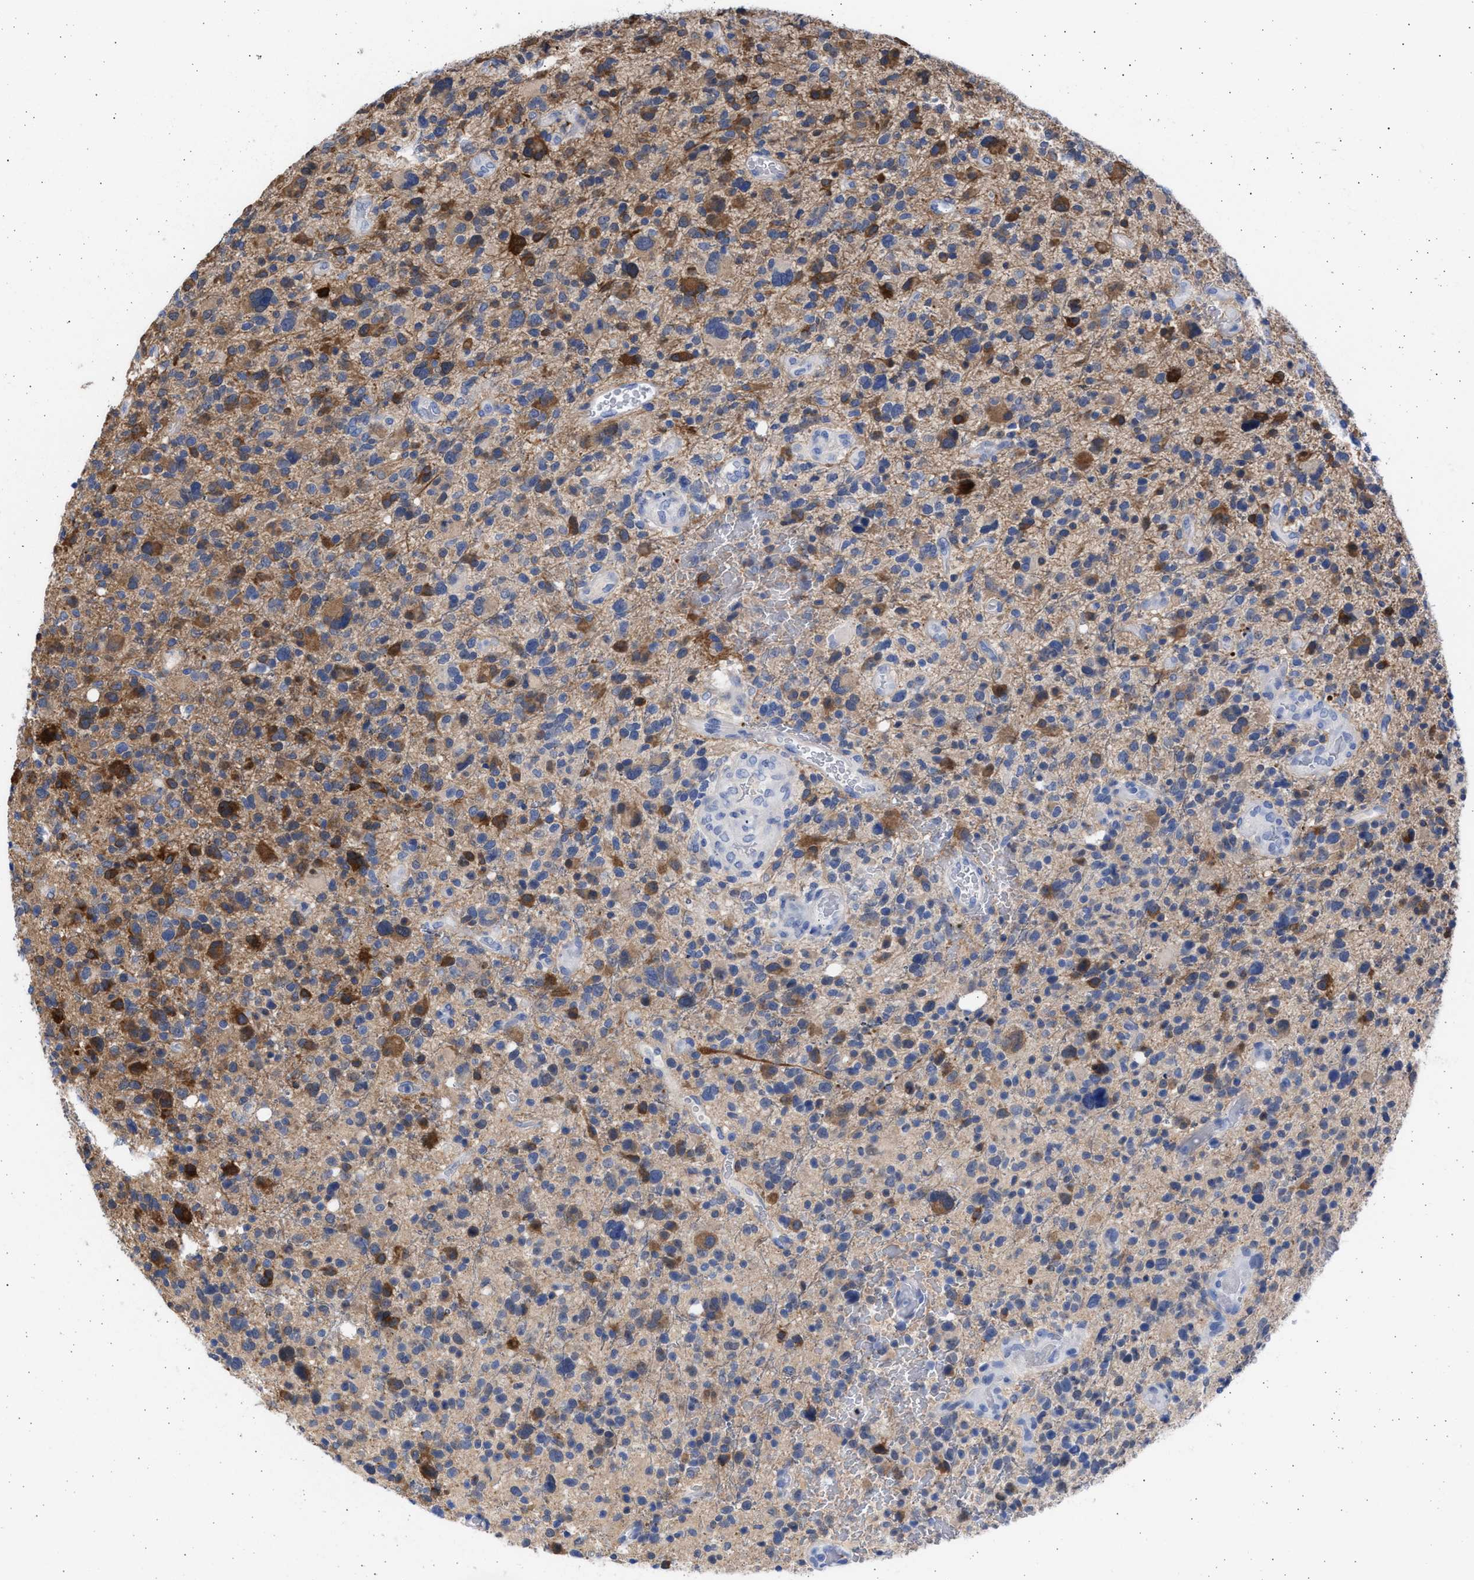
{"staining": {"intensity": "negative", "quantity": "none", "location": "none"}, "tissue": "glioma", "cell_type": "Tumor cells", "image_type": "cancer", "snomed": [{"axis": "morphology", "description": "Glioma, malignant, High grade"}, {"axis": "topography", "description": "Brain"}], "caption": "The immunohistochemistry (IHC) histopathology image has no significant positivity in tumor cells of glioma tissue. (Stains: DAB immunohistochemistry with hematoxylin counter stain, Microscopy: brightfield microscopy at high magnification).", "gene": "ALDOC", "patient": {"sex": "male", "age": 48}}